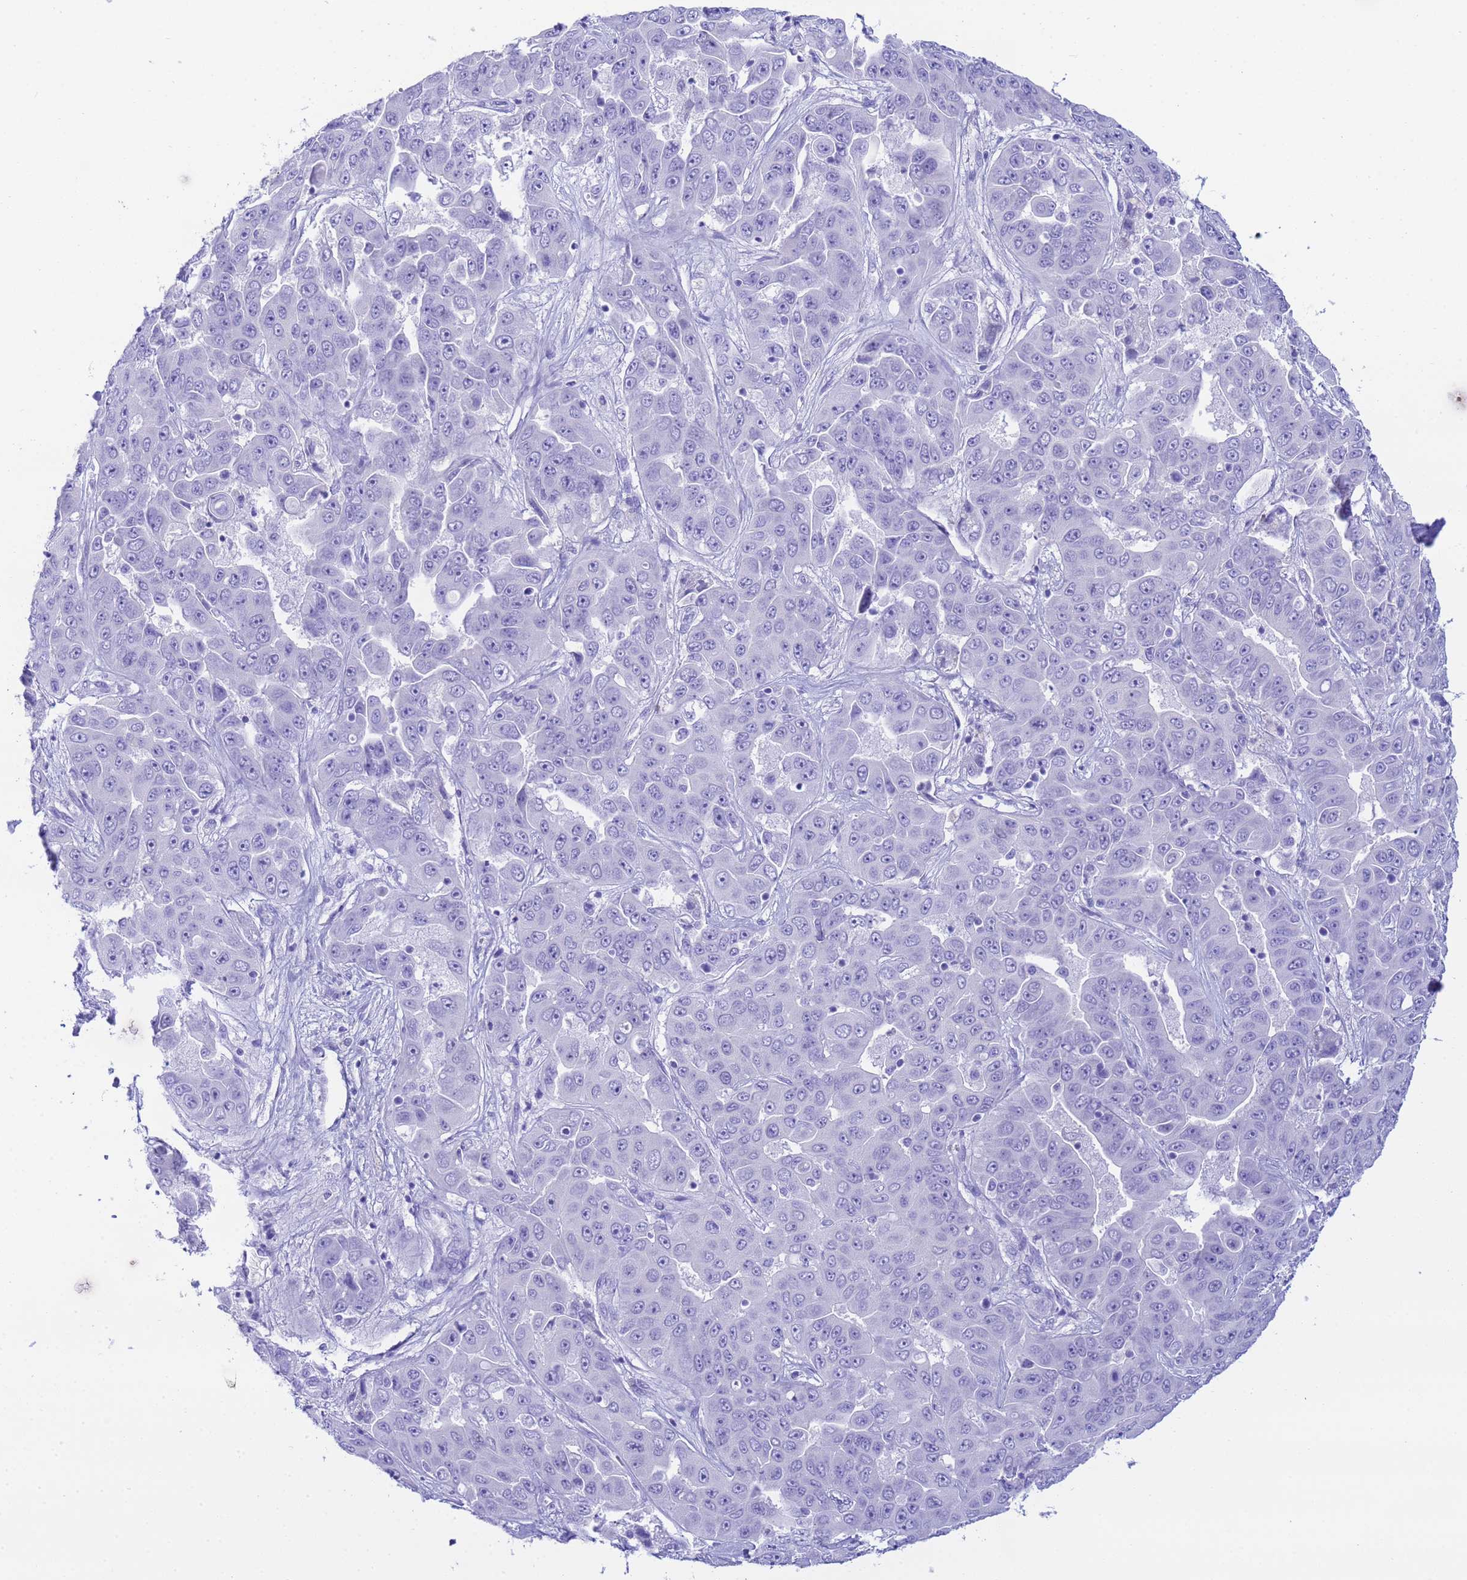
{"staining": {"intensity": "negative", "quantity": "none", "location": "none"}, "tissue": "liver cancer", "cell_type": "Tumor cells", "image_type": "cancer", "snomed": [{"axis": "morphology", "description": "Cholangiocarcinoma"}, {"axis": "topography", "description": "Liver"}], "caption": "Immunohistochemical staining of human liver cancer reveals no significant positivity in tumor cells.", "gene": "AQP12A", "patient": {"sex": "female", "age": 52}}